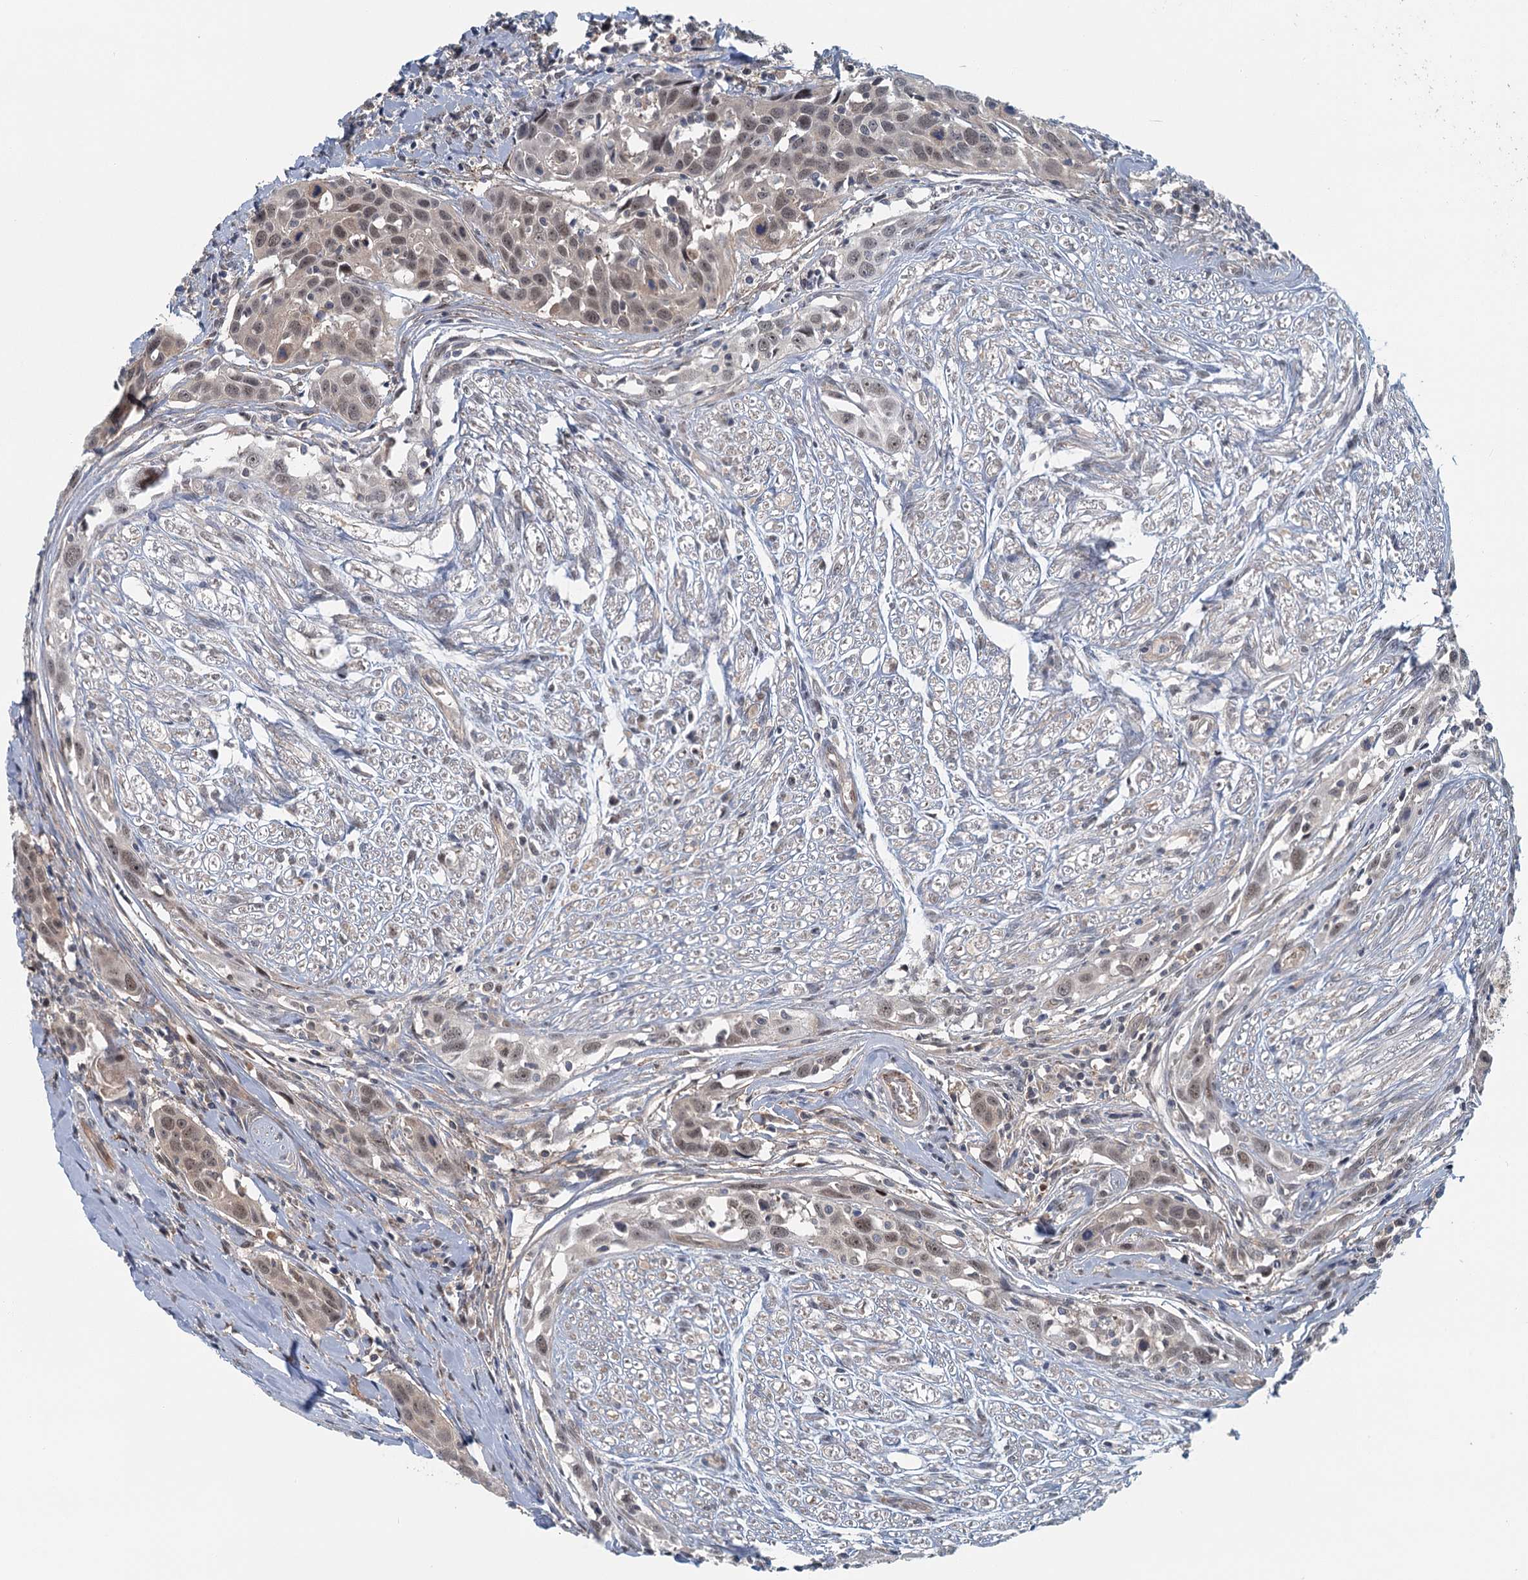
{"staining": {"intensity": "weak", "quantity": ">75%", "location": "nuclear"}, "tissue": "head and neck cancer", "cell_type": "Tumor cells", "image_type": "cancer", "snomed": [{"axis": "morphology", "description": "Squamous cell carcinoma, NOS"}, {"axis": "topography", "description": "Oral tissue"}, {"axis": "topography", "description": "Head-Neck"}], "caption": "Immunohistochemistry staining of head and neck cancer (squamous cell carcinoma), which displays low levels of weak nuclear expression in about >75% of tumor cells indicating weak nuclear protein expression. The staining was performed using DAB (3,3'-diaminobenzidine) (brown) for protein detection and nuclei were counterstained in hematoxylin (blue).", "gene": "TAS2R42", "patient": {"sex": "female", "age": 50}}